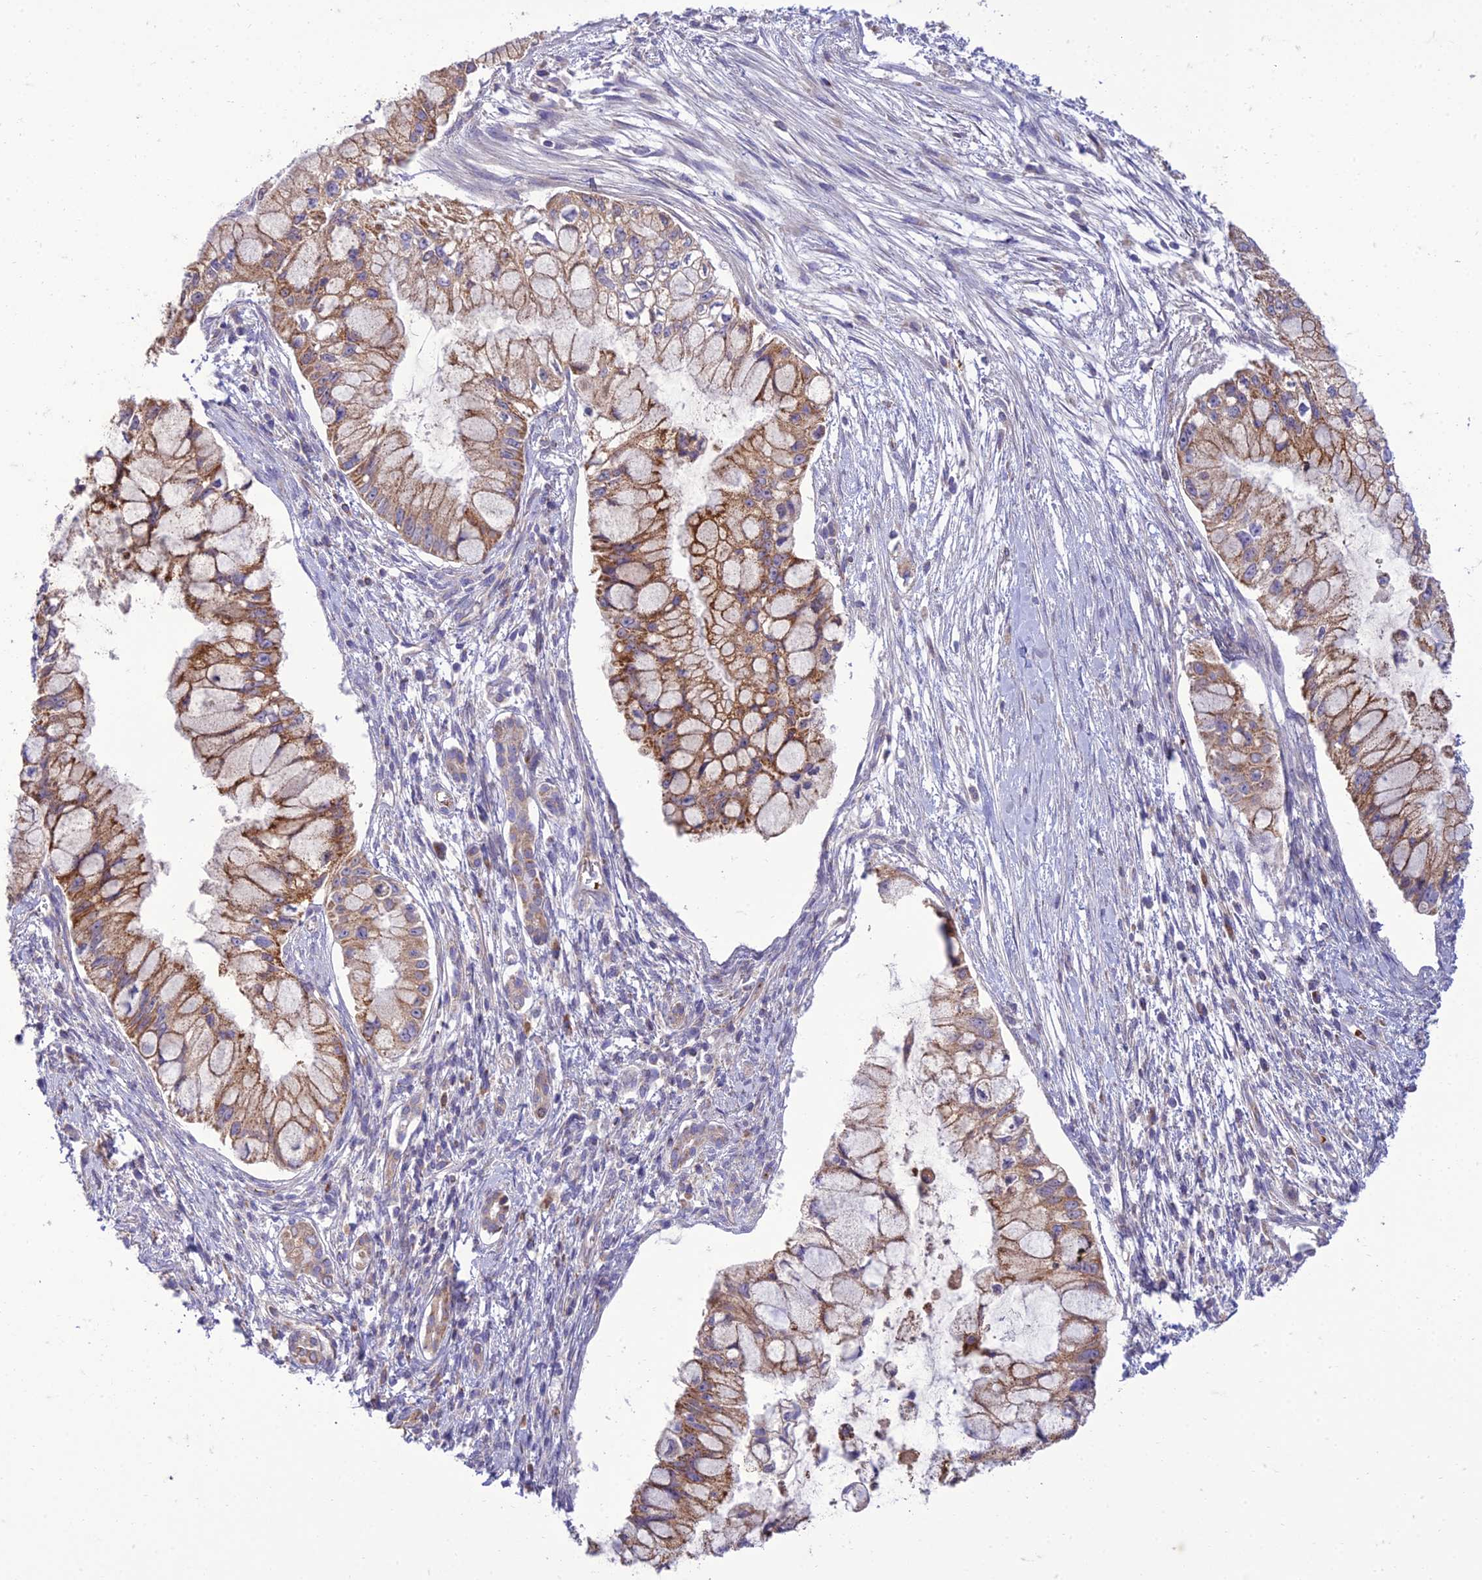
{"staining": {"intensity": "moderate", "quantity": ">75%", "location": "cytoplasmic/membranous"}, "tissue": "pancreatic cancer", "cell_type": "Tumor cells", "image_type": "cancer", "snomed": [{"axis": "morphology", "description": "Adenocarcinoma, NOS"}, {"axis": "topography", "description": "Pancreas"}], "caption": "IHC of human pancreatic cancer displays medium levels of moderate cytoplasmic/membranous staining in approximately >75% of tumor cells.", "gene": "SEL1L3", "patient": {"sex": "male", "age": 48}}